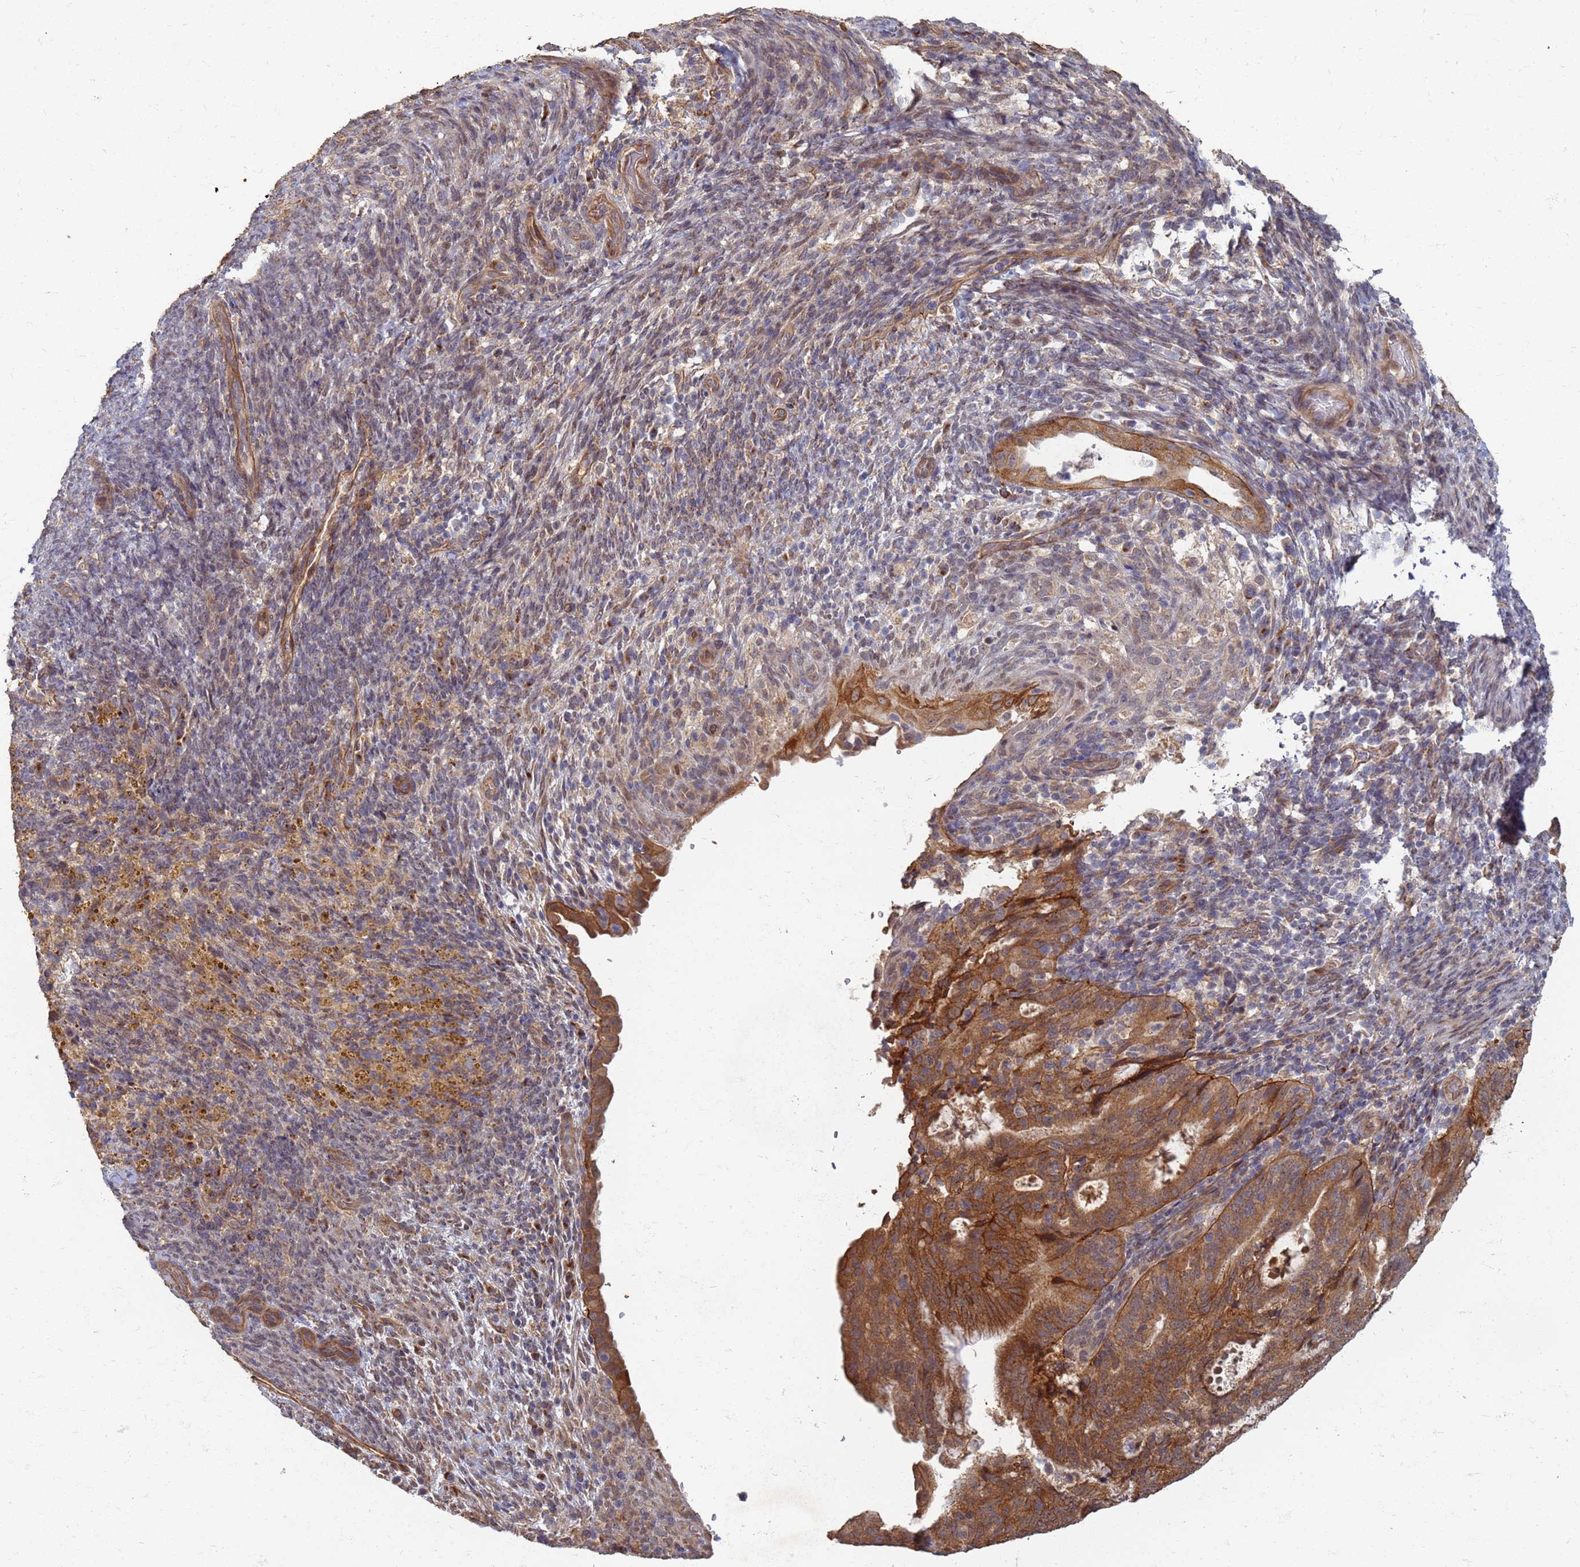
{"staining": {"intensity": "moderate", "quantity": ">75%", "location": "cytoplasmic/membranous"}, "tissue": "endometrial cancer", "cell_type": "Tumor cells", "image_type": "cancer", "snomed": [{"axis": "morphology", "description": "Adenocarcinoma, NOS"}, {"axis": "topography", "description": "Endometrium"}], "caption": "DAB immunohistochemical staining of human endometrial adenocarcinoma displays moderate cytoplasmic/membranous protein positivity in approximately >75% of tumor cells.", "gene": "ITGB4", "patient": {"sex": "female", "age": 70}}